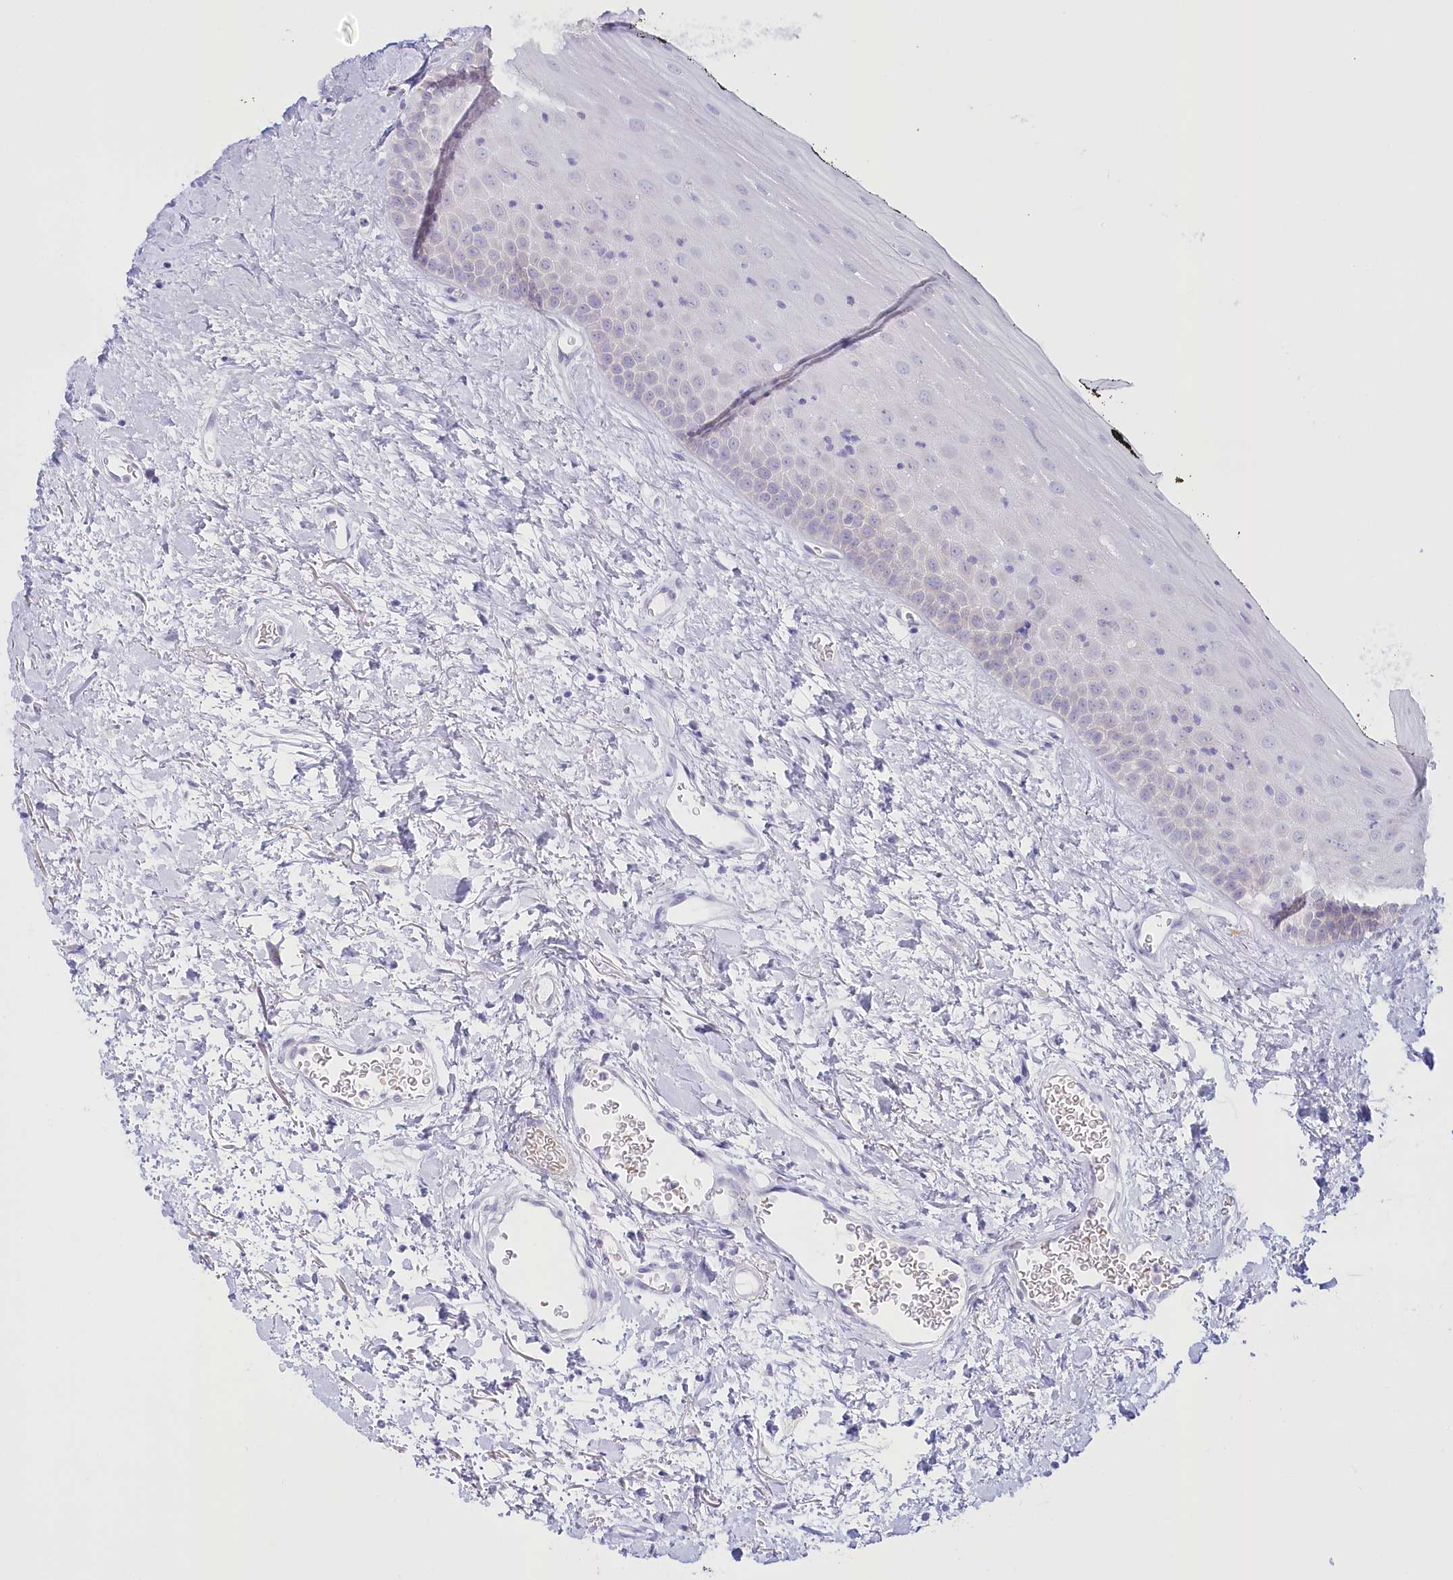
{"staining": {"intensity": "negative", "quantity": "none", "location": "none"}, "tissue": "oral mucosa", "cell_type": "Squamous epithelial cells", "image_type": "normal", "snomed": [{"axis": "morphology", "description": "Normal tissue, NOS"}, {"axis": "topography", "description": "Oral tissue"}], "caption": "DAB immunohistochemical staining of benign human oral mucosa shows no significant expression in squamous epithelial cells.", "gene": "COMMD3", "patient": {"sex": "male", "age": 74}}